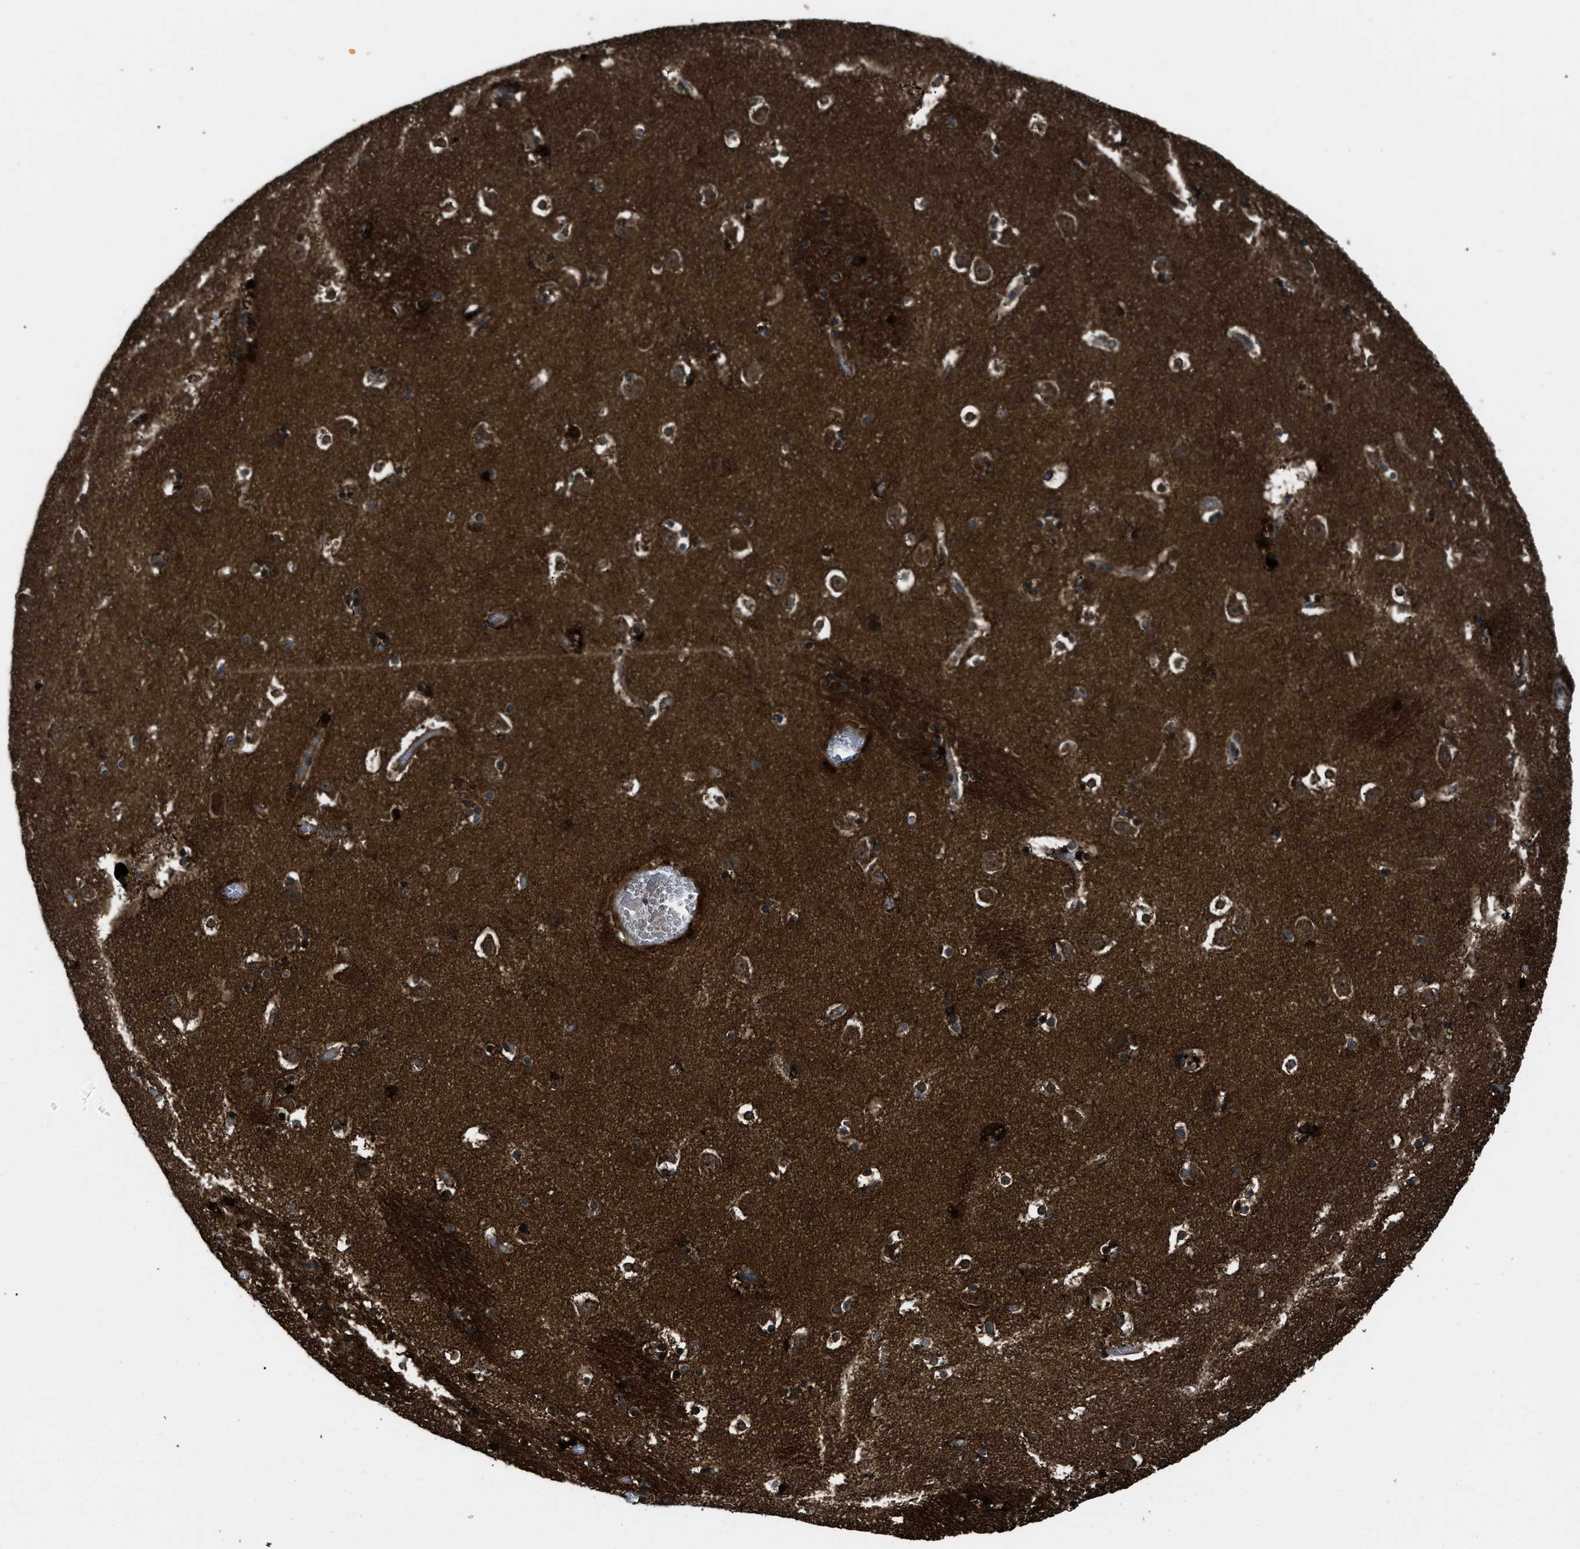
{"staining": {"intensity": "strong", "quantity": "25%-75%", "location": "cytoplasmic/membranous"}, "tissue": "caudate", "cell_type": "Glial cells", "image_type": "normal", "snomed": [{"axis": "morphology", "description": "Normal tissue, NOS"}, {"axis": "topography", "description": "Lateral ventricle wall"}], "caption": "The micrograph shows staining of benign caudate, revealing strong cytoplasmic/membranous protein staining (brown color) within glial cells.", "gene": "IRAK4", "patient": {"sex": "male", "age": 45}}